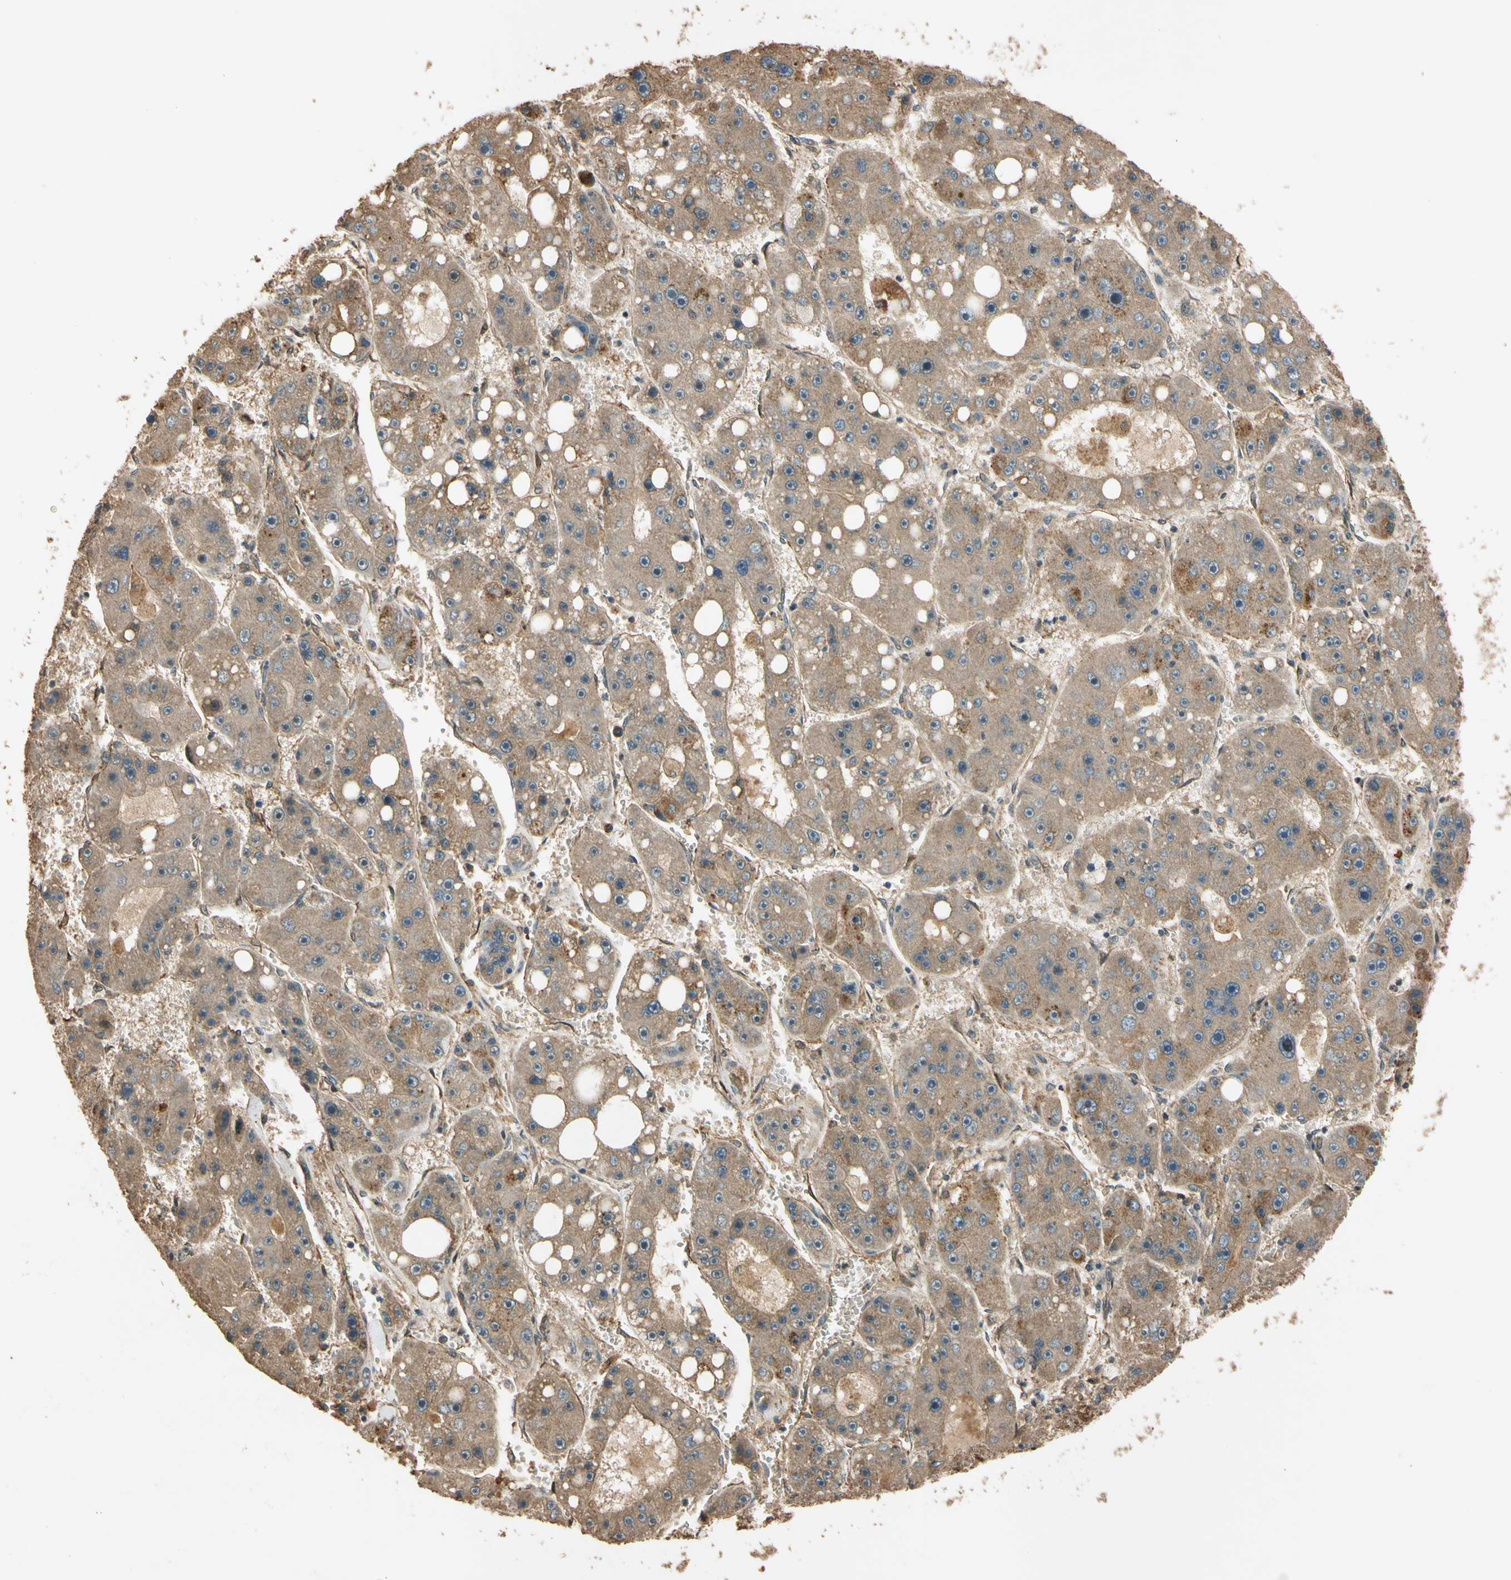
{"staining": {"intensity": "weak", "quantity": ">75%", "location": "cytoplasmic/membranous"}, "tissue": "liver cancer", "cell_type": "Tumor cells", "image_type": "cancer", "snomed": [{"axis": "morphology", "description": "Carcinoma, Hepatocellular, NOS"}, {"axis": "topography", "description": "Liver"}], "caption": "Brown immunohistochemical staining in human liver cancer reveals weak cytoplasmic/membranous expression in approximately >75% of tumor cells.", "gene": "MGRN1", "patient": {"sex": "female", "age": 61}}